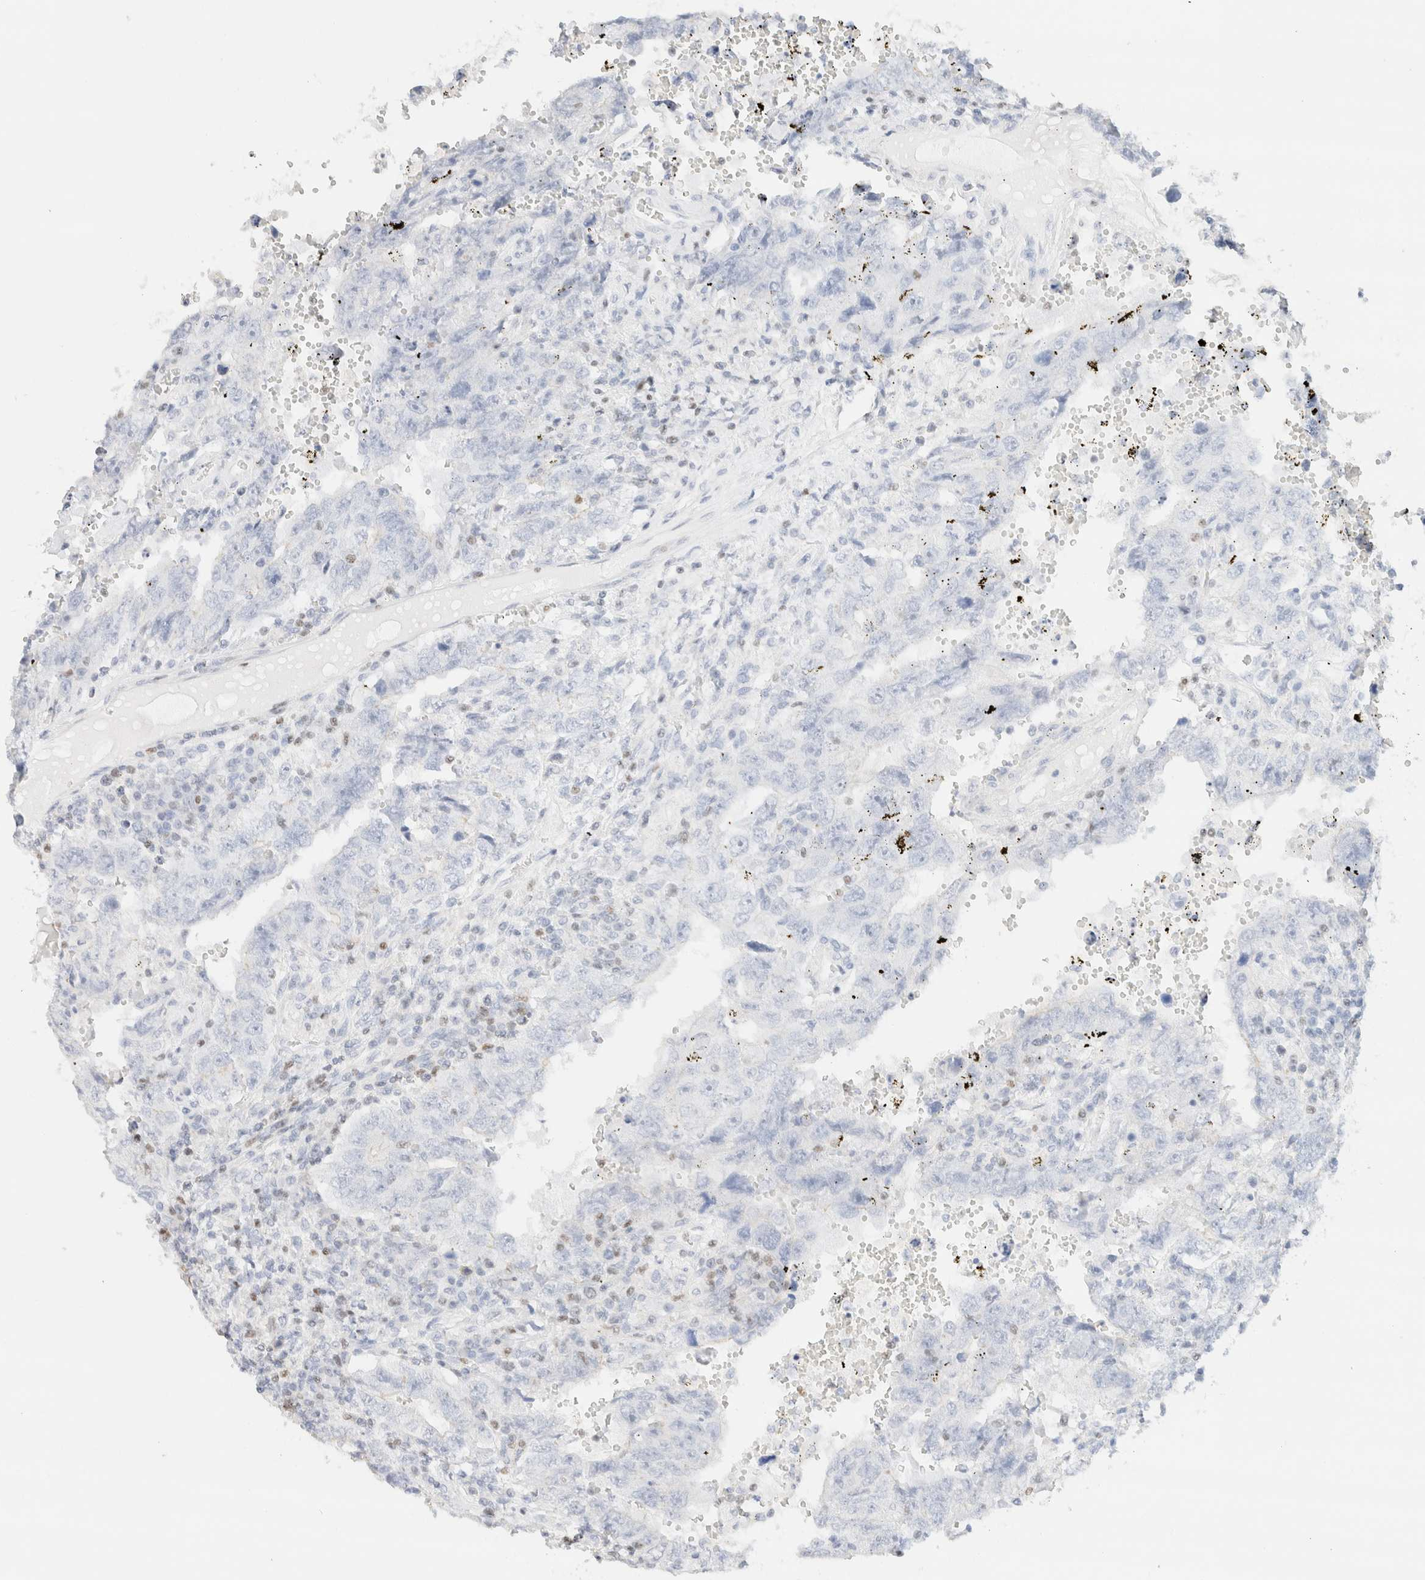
{"staining": {"intensity": "negative", "quantity": "none", "location": "none"}, "tissue": "testis cancer", "cell_type": "Tumor cells", "image_type": "cancer", "snomed": [{"axis": "morphology", "description": "Carcinoma, Embryonal, NOS"}, {"axis": "topography", "description": "Testis"}], "caption": "High magnification brightfield microscopy of testis cancer stained with DAB (3,3'-diaminobenzidine) (brown) and counterstained with hematoxylin (blue): tumor cells show no significant staining.", "gene": "IKZF3", "patient": {"sex": "male", "age": 26}}